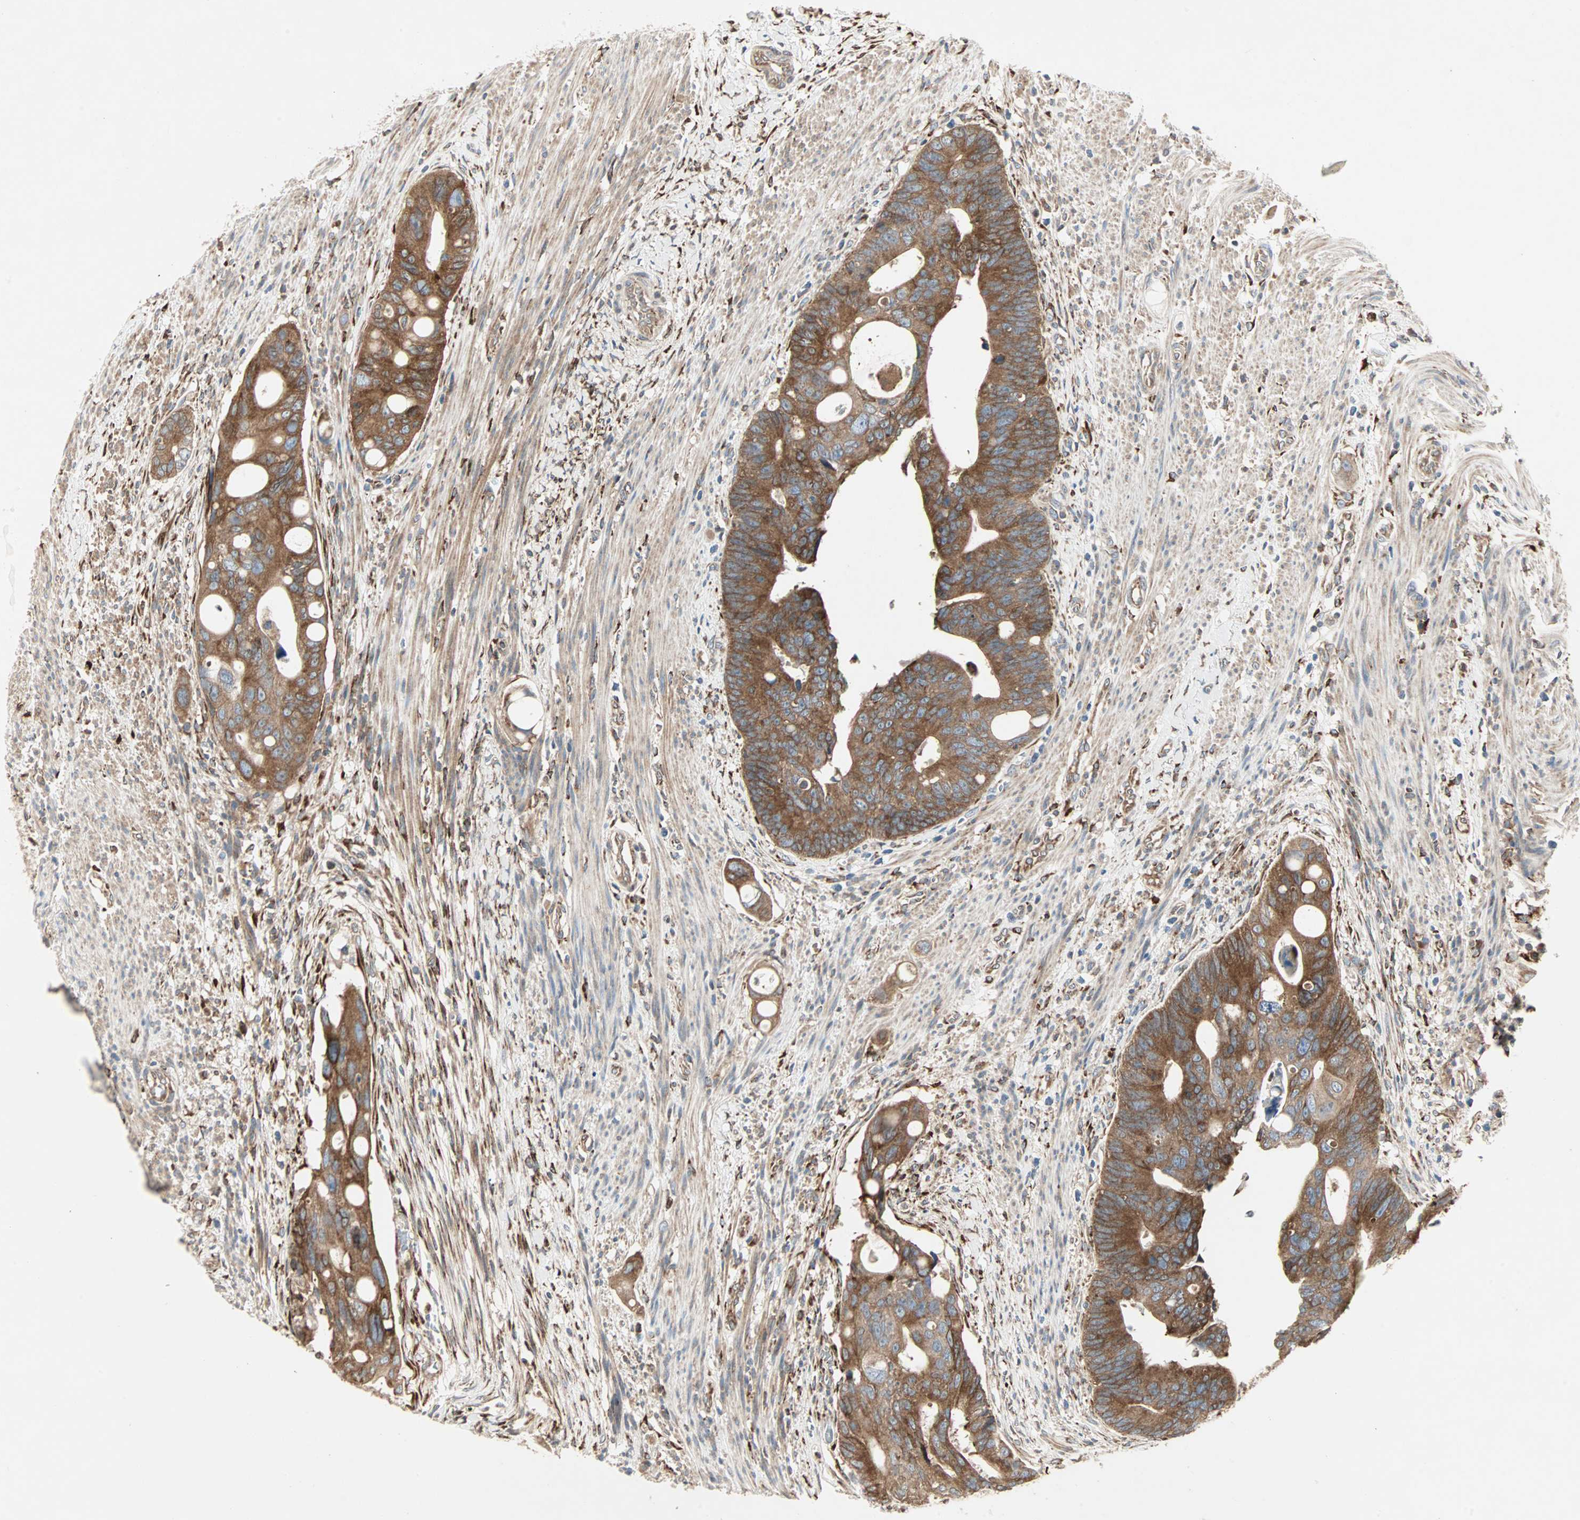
{"staining": {"intensity": "moderate", "quantity": ">75%", "location": "cytoplasmic/membranous"}, "tissue": "colorectal cancer", "cell_type": "Tumor cells", "image_type": "cancer", "snomed": [{"axis": "morphology", "description": "Adenocarcinoma, NOS"}, {"axis": "topography", "description": "Colon"}], "caption": "Human colorectal adenocarcinoma stained with a brown dye demonstrates moderate cytoplasmic/membranous positive expression in approximately >75% of tumor cells.", "gene": "H6PD", "patient": {"sex": "female", "age": 57}}